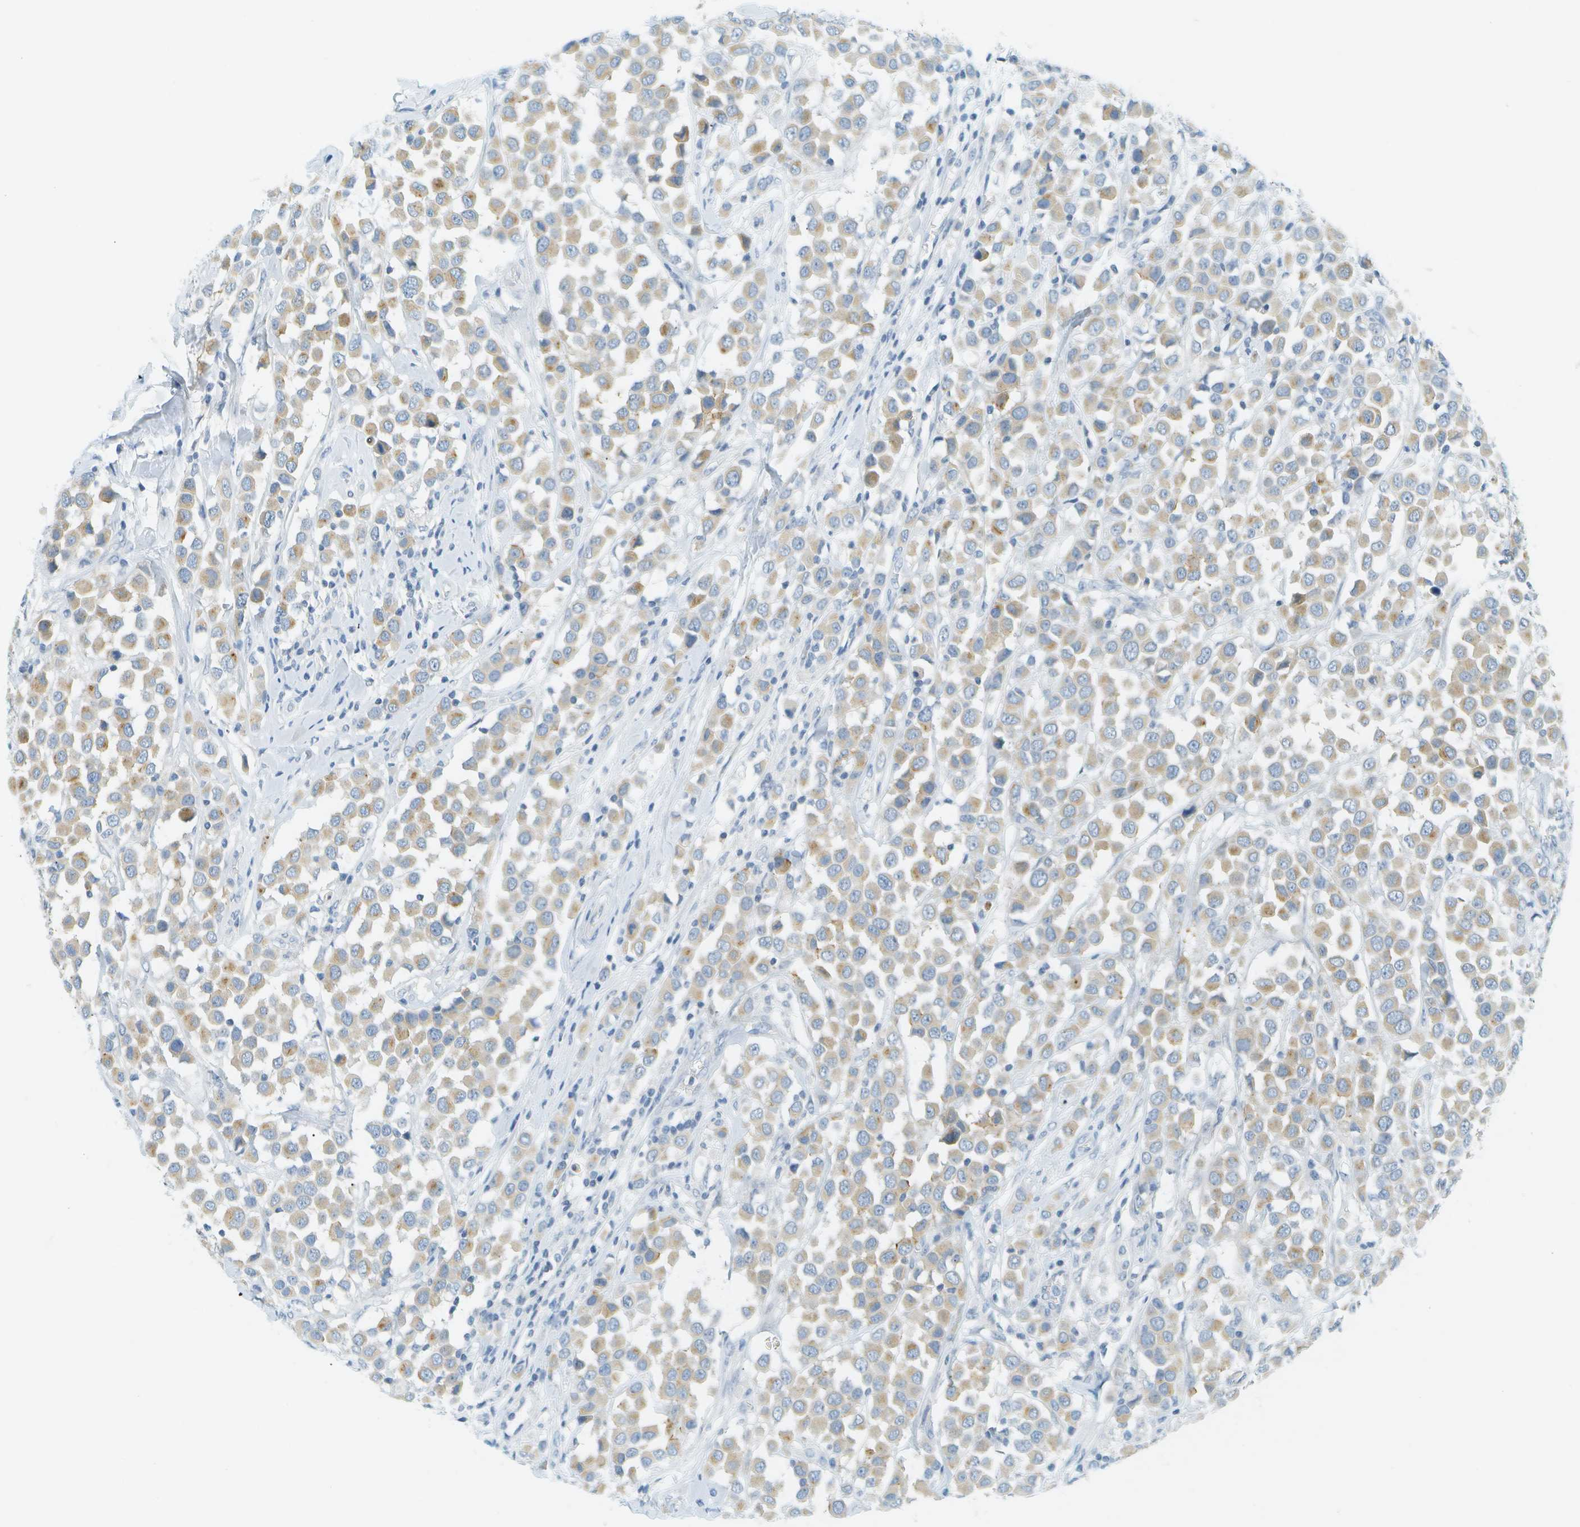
{"staining": {"intensity": "weak", "quantity": "25%-75%", "location": "cytoplasmic/membranous"}, "tissue": "breast cancer", "cell_type": "Tumor cells", "image_type": "cancer", "snomed": [{"axis": "morphology", "description": "Duct carcinoma"}, {"axis": "topography", "description": "Breast"}], "caption": "Infiltrating ductal carcinoma (breast) stained for a protein displays weak cytoplasmic/membranous positivity in tumor cells.", "gene": "SMYD5", "patient": {"sex": "female", "age": 61}}